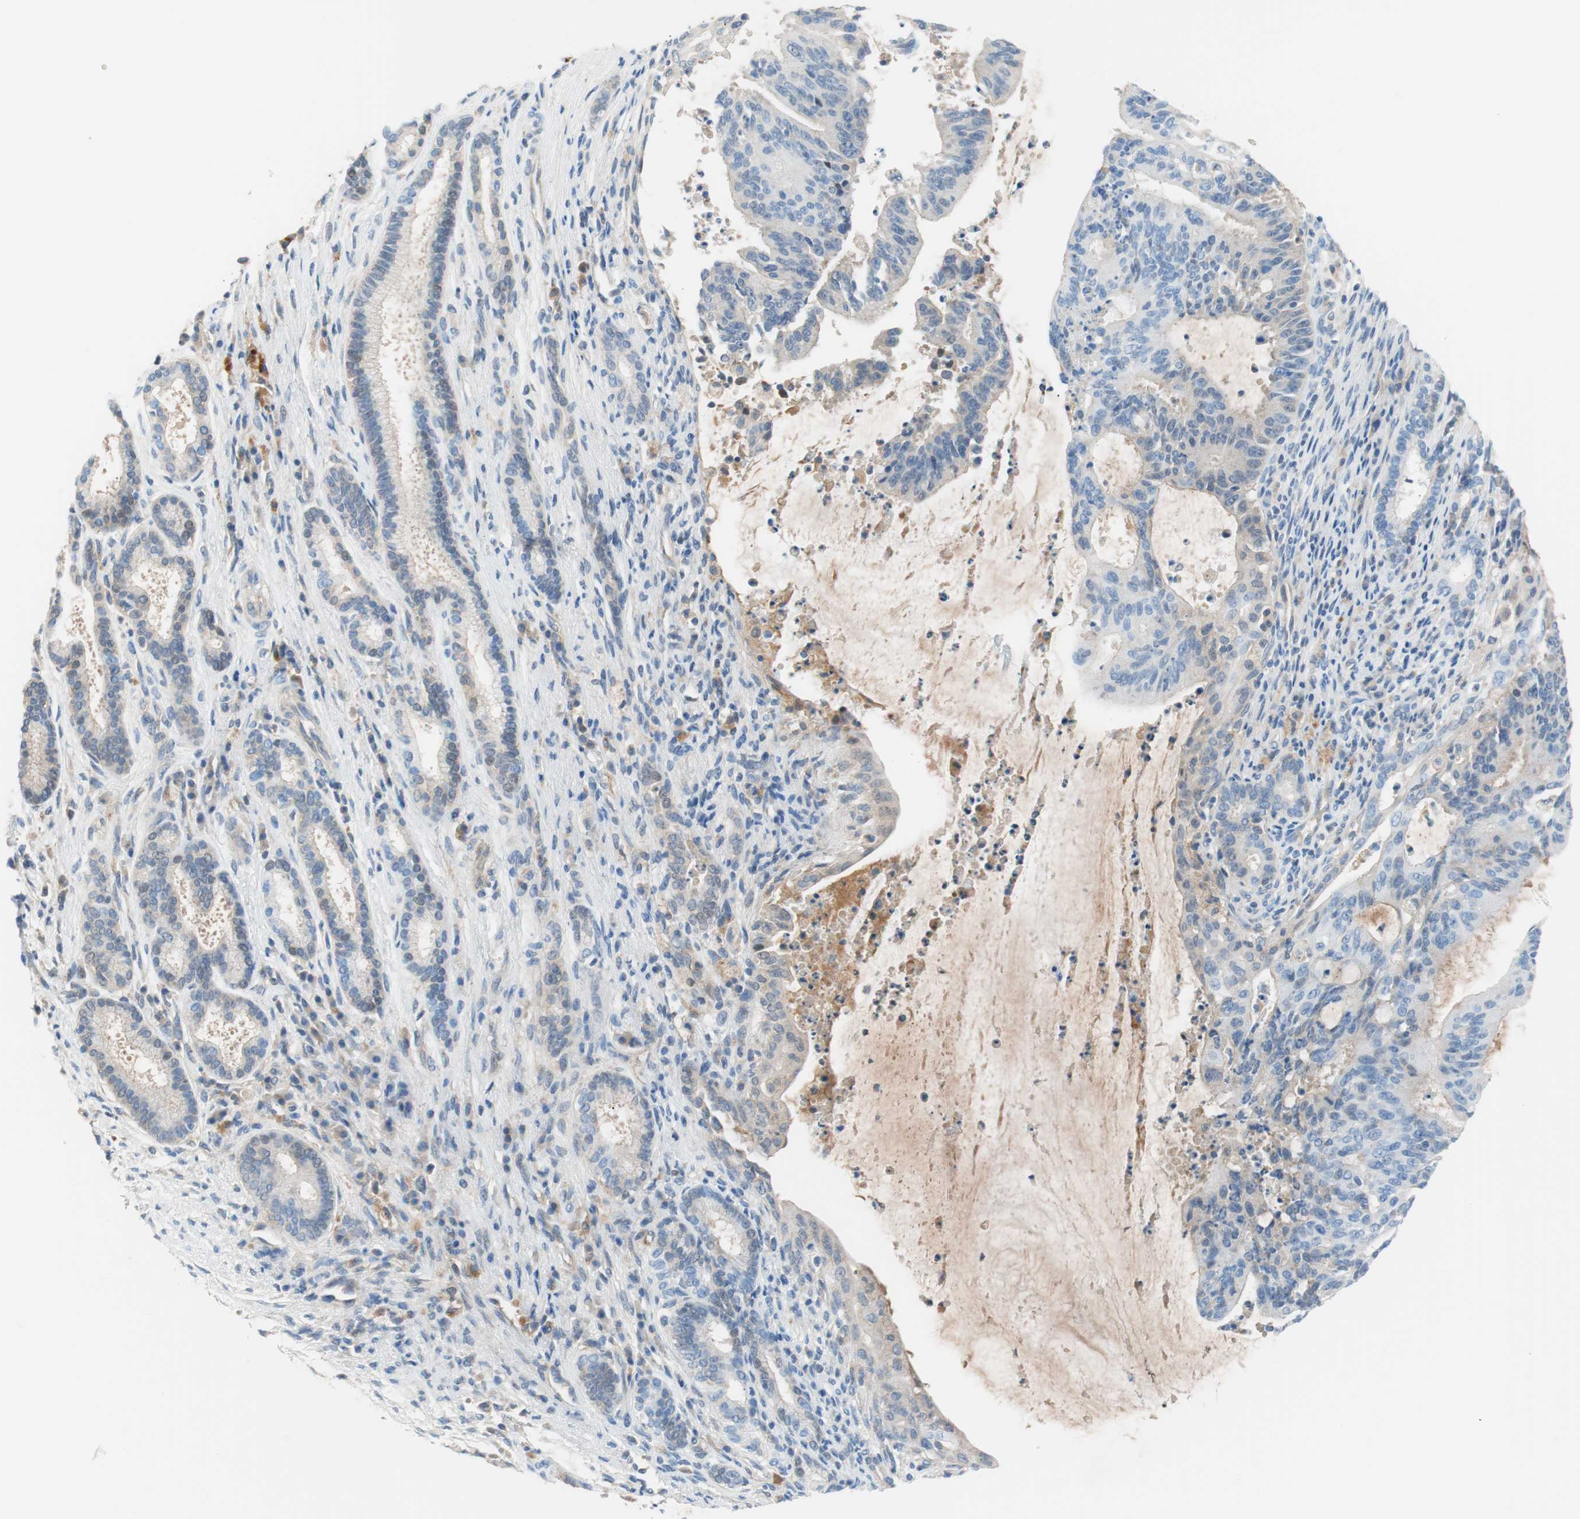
{"staining": {"intensity": "negative", "quantity": "none", "location": "none"}, "tissue": "liver cancer", "cell_type": "Tumor cells", "image_type": "cancer", "snomed": [{"axis": "morphology", "description": "Cholangiocarcinoma"}, {"axis": "topography", "description": "Liver"}], "caption": "This is an IHC photomicrograph of human liver cholangiocarcinoma. There is no expression in tumor cells.", "gene": "RBP4", "patient": {"sex": "female", "age": 73}}